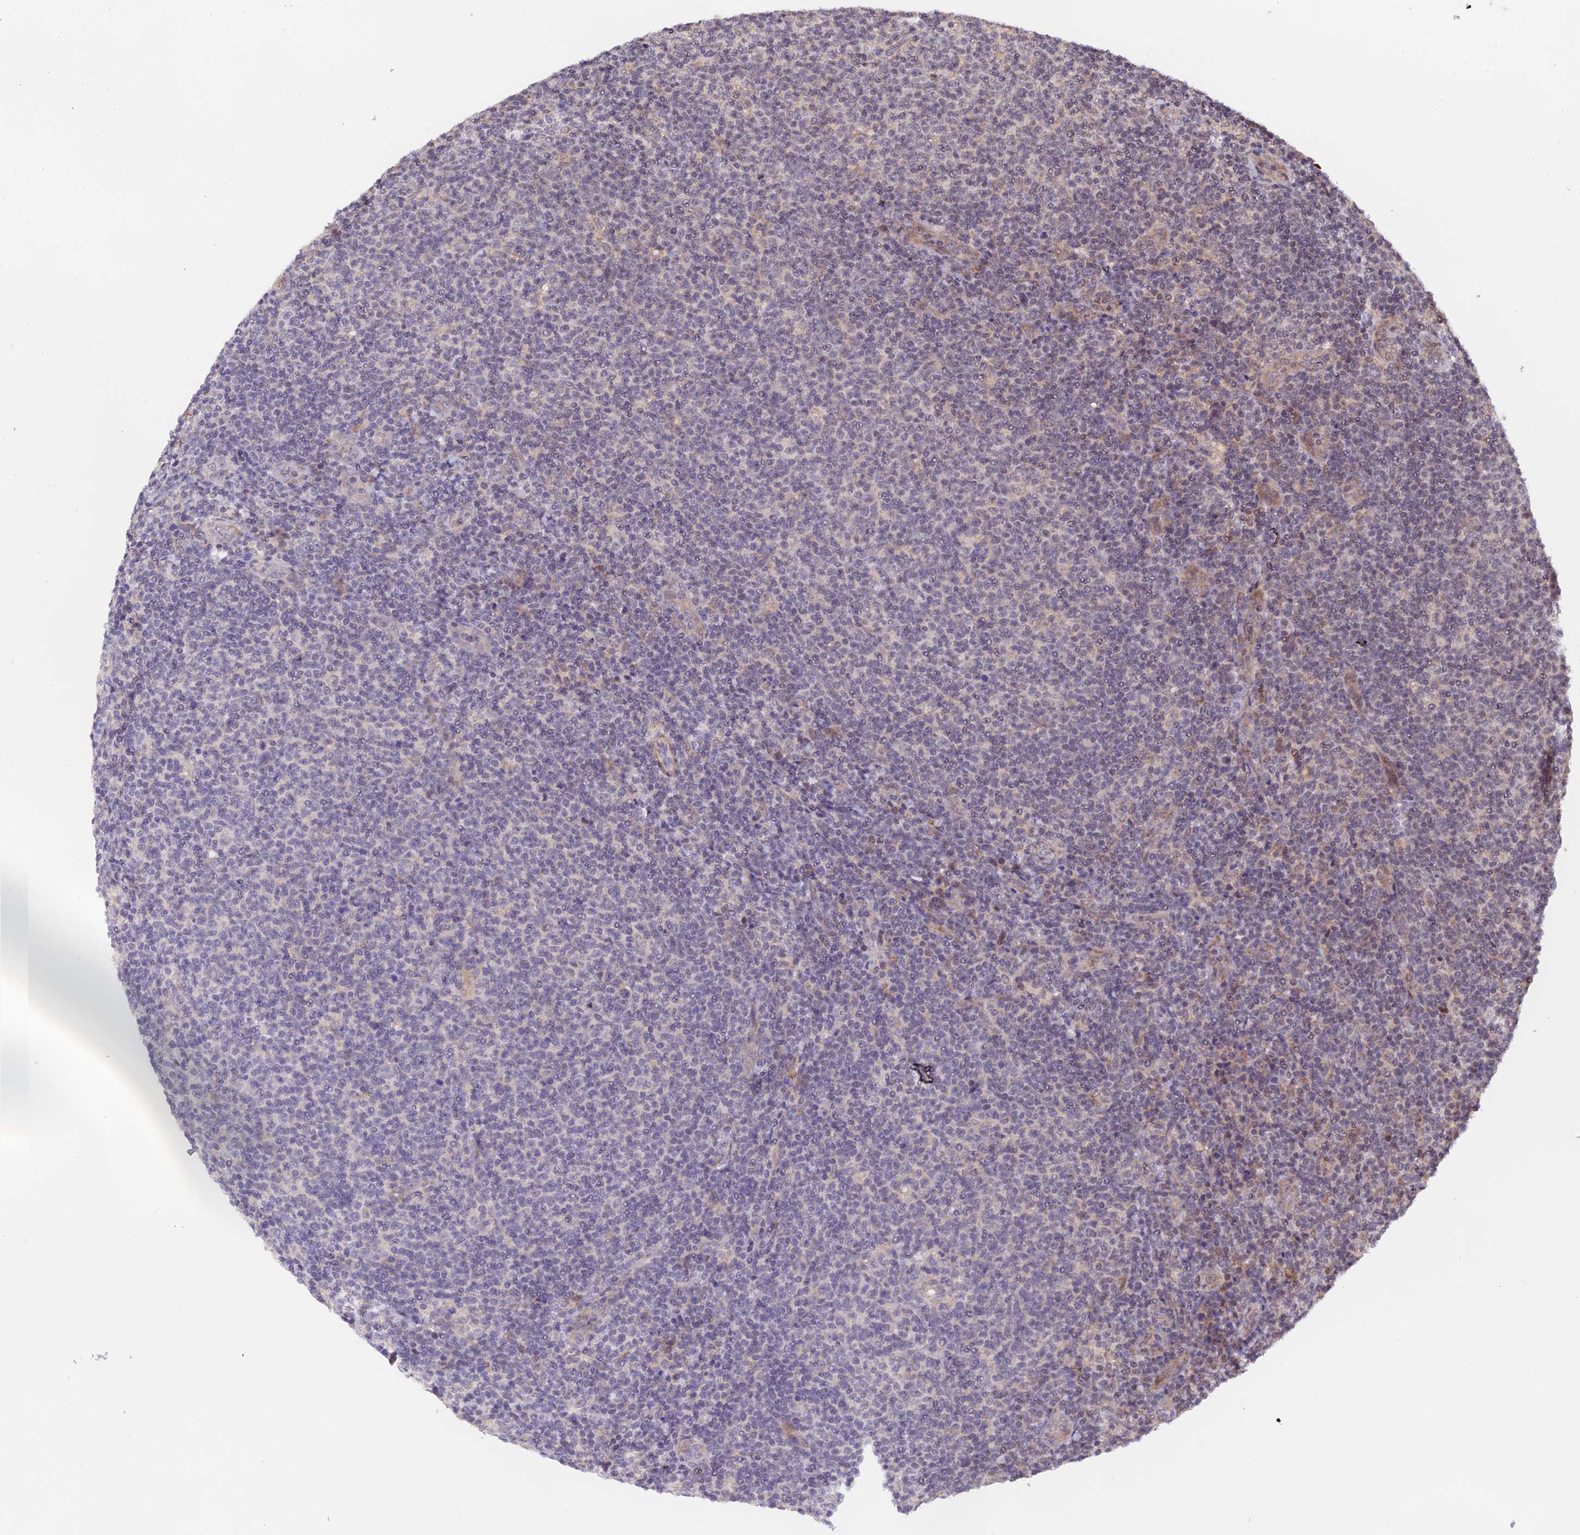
{"staining": {"intensity": "negative", "quantity": "none", "location": "none"}, "tissue": "lymphoma", "cell_type": "Tumor cells", "image_type": "cancer", "snomed": [{"axis": "morphology", "description": "Malignant lymphoma, non-Hodgkin's type, Low grade"}, {"axis": "topography", "description": "Lymph node"}], "caption": "Tumor cells are negative for brown protein staining in lymphoma. Nuclei are stained in blue.", "gene": "CWH43", "patient": {"sex": "male", "age": 66}}